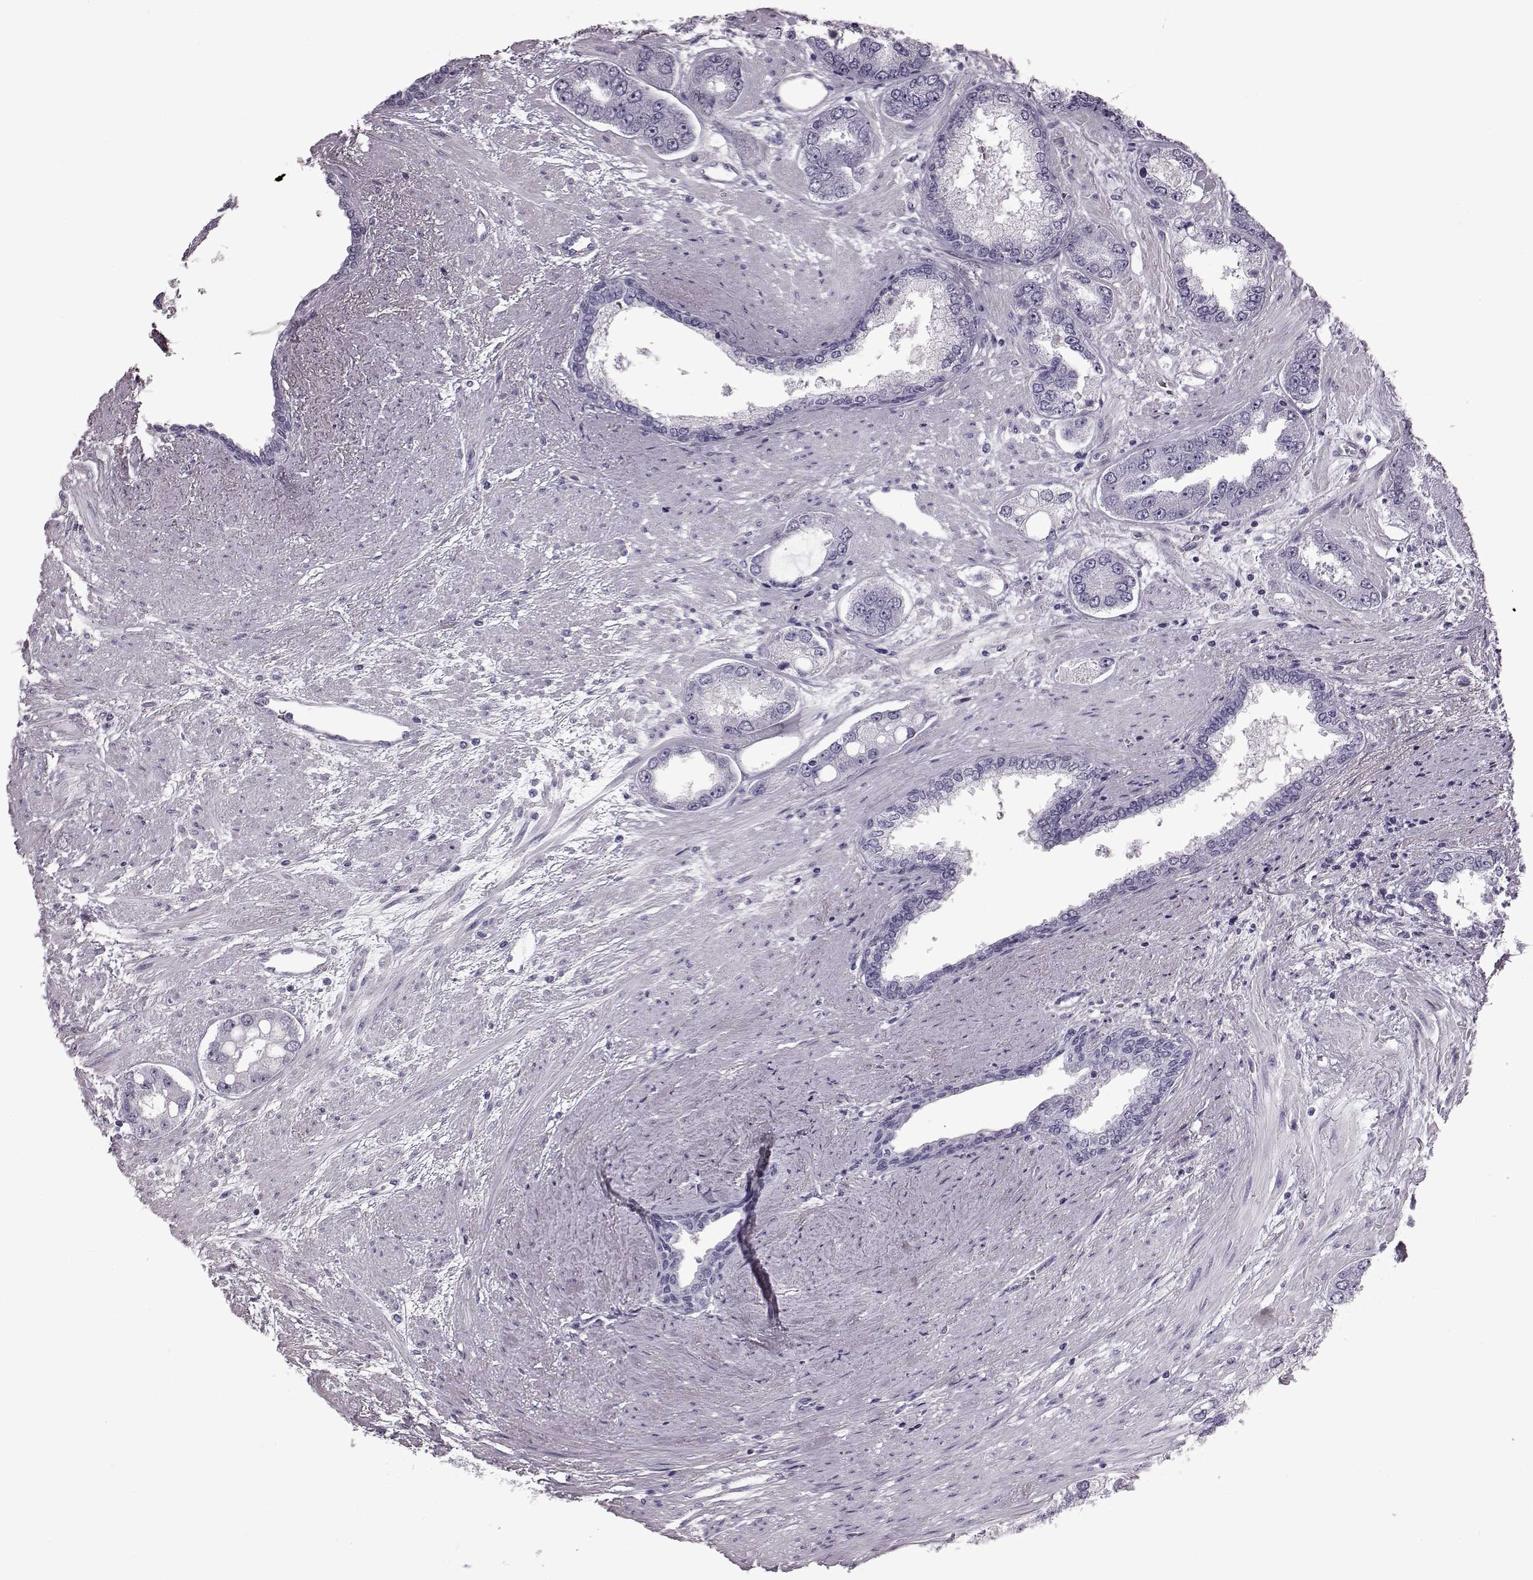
{"staining": {"intensity": "negative", "quantity": "none", "location": "none"}, "tissue": "prostate cancer", "cell_type": "Tumor cells", "image_type": "cancer", "snomed": [{"axis": "morphology", "description": "Adenocarcinoma, Low grade"}, {"axis": "topography", "description": "Prostate"}], "caption": "There is no significant staining in tumor cells of prostate cancer (low-grade adenocarcinoma). (DAB (3,3'-diaminobenzidine) immunohistochemistry, high magnification).", "gene": "TCHHL1", "patient": {"sex": "male", "age": 60}}